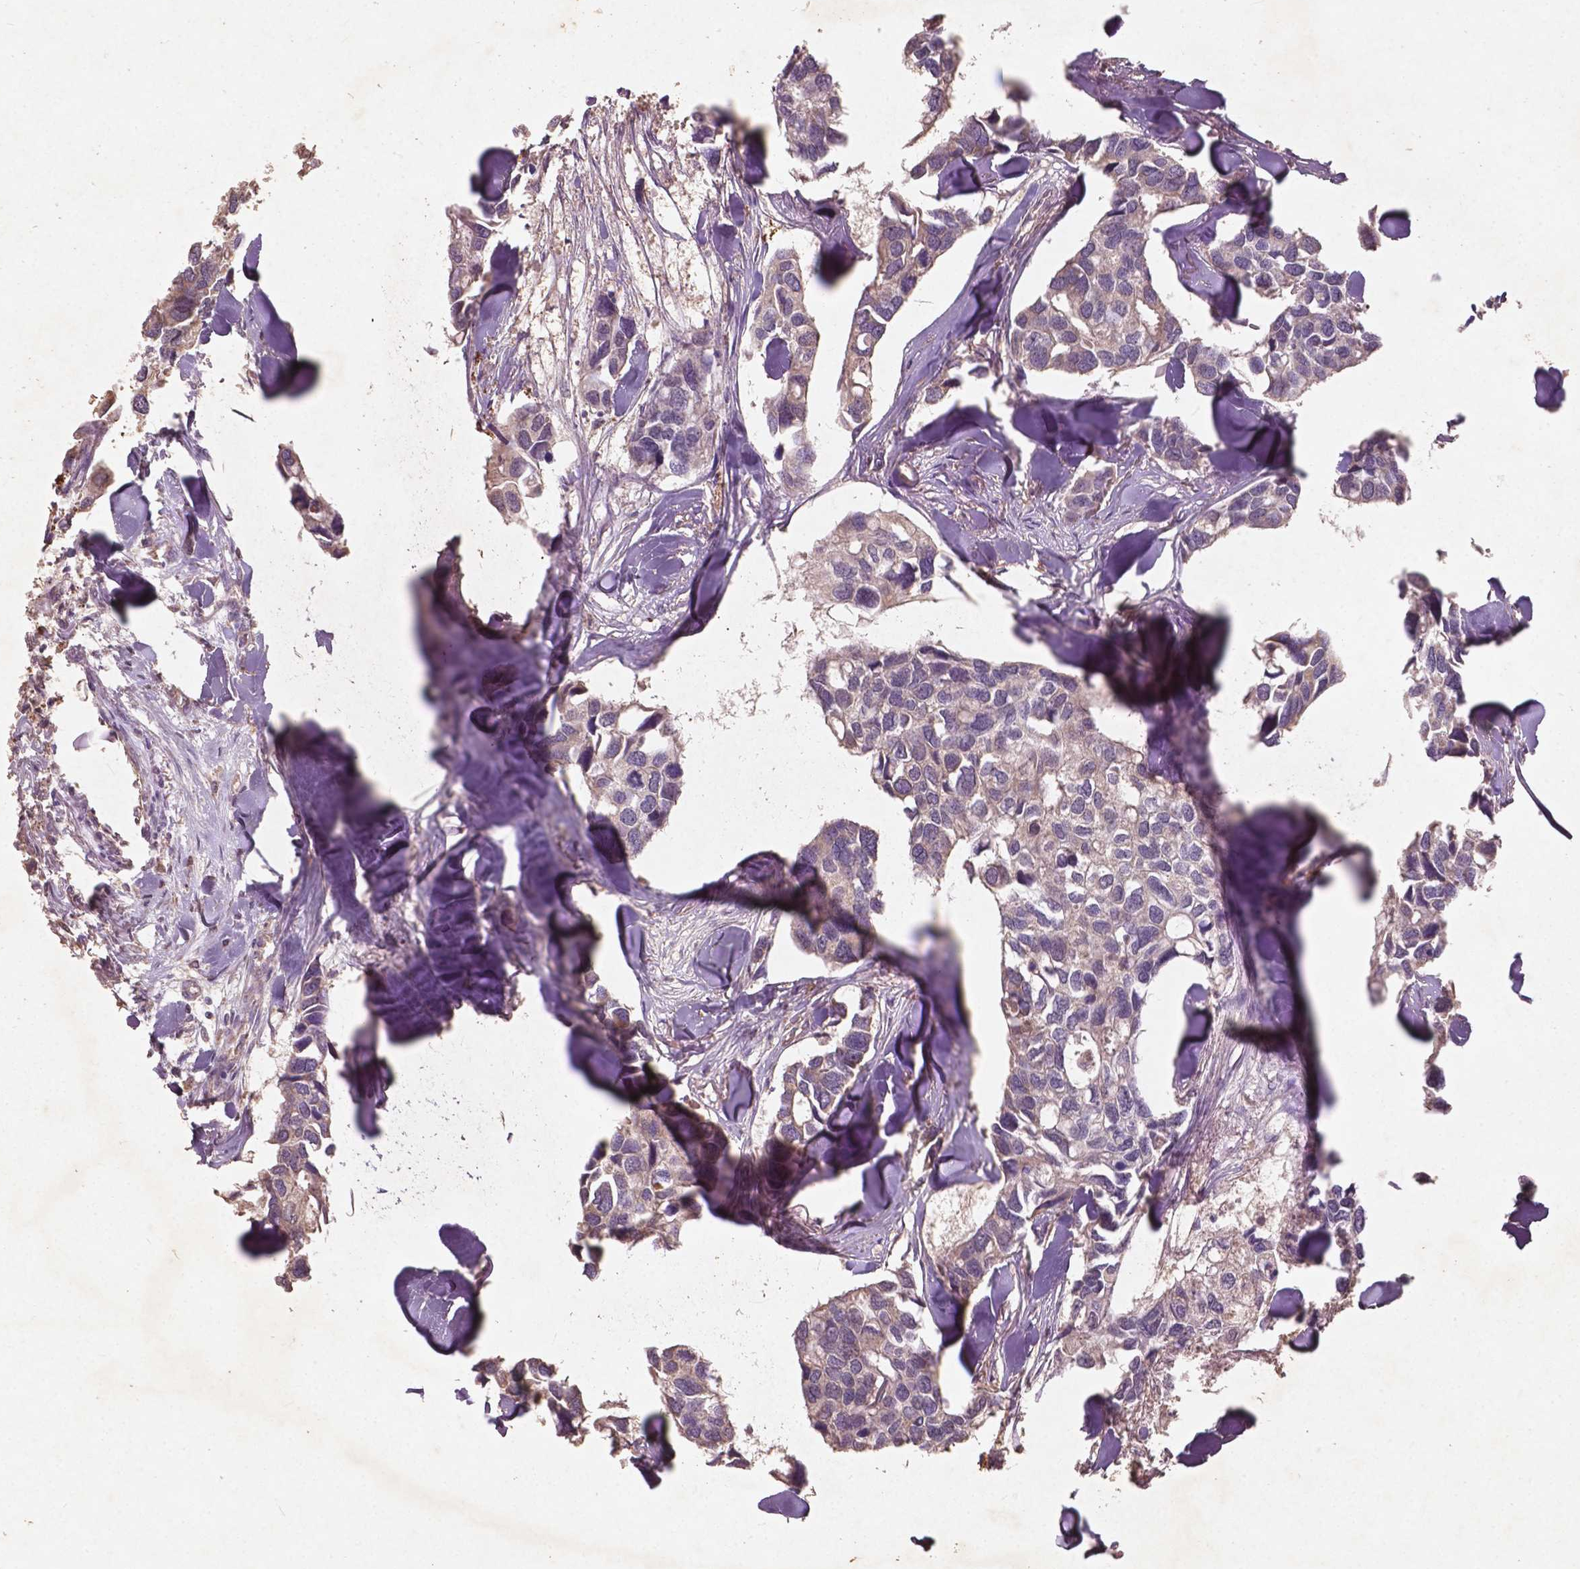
{"staining": {"intensity": "moderate", "quantity": "<25%", "location": "cytoplasmic/membranous"}, "tissue": "breast cancer", "cell_type": "Tumor cells", "image_type": "cancer", "snomed": [{"axis": "morphology", "description": "Duct carcinoma"}, {"axis": "topography", "description": "Breast"}], "caption": "Immunohistochemical staining of breast cancer (intraductal carcinoma) displays moderate cytoplasmic/membranous protein positivity in about <25% of tumor cells.", "gene": "ST6GALNAC5", "patient": {"sex": "female", "age": 83}}